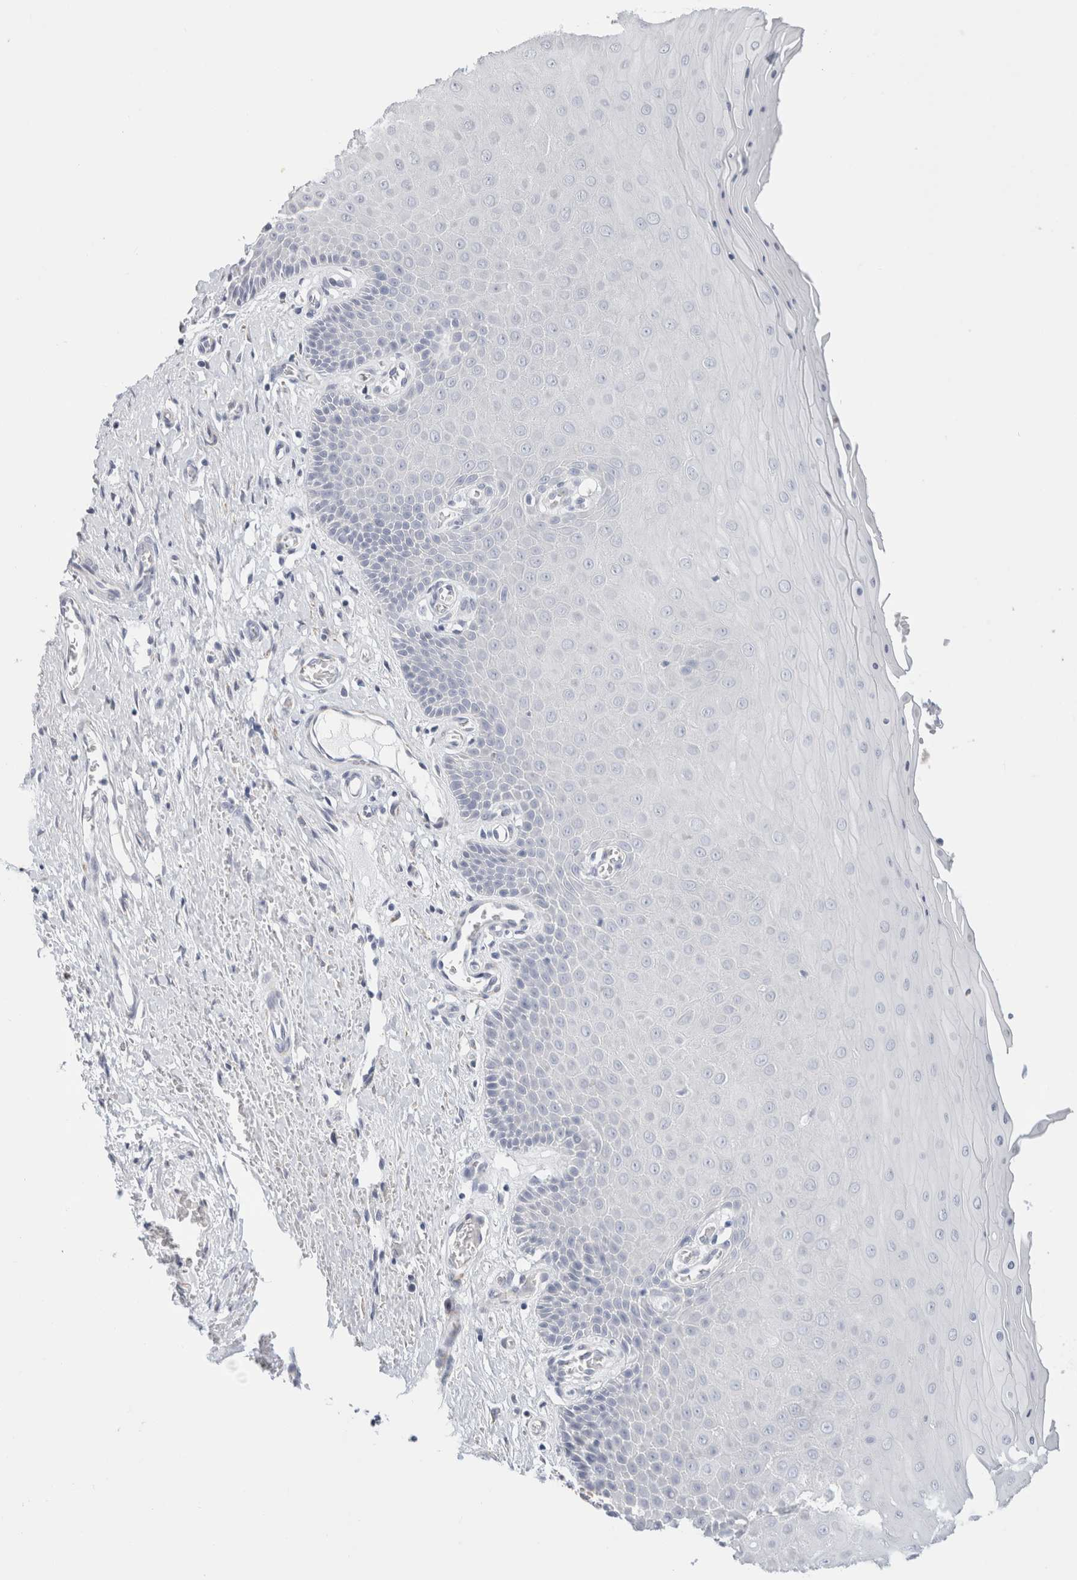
{"staining": {"intensity": "negative", "quantity": "none", "location": "none"}, "tissue": "cervix", "cell_type": "Glandular cells", "image_type": "normal", "snomed": [{"axis": "morphology", "description": "Normal tissue, NOS"}, {"axis": "topography", "description": "Cervix"}], "caption": "Immunohistochemistry (IHC) micrograph of unremarkable cervix stained for a protein (brown), which exhibits no expression in glandular cells. (DAB (3,3'-diaminobenzidine) immunohistochemistry with hematoxylin counter stain).", "gene": "RTN4", "patient": {"sex": "female", "age": 55}}